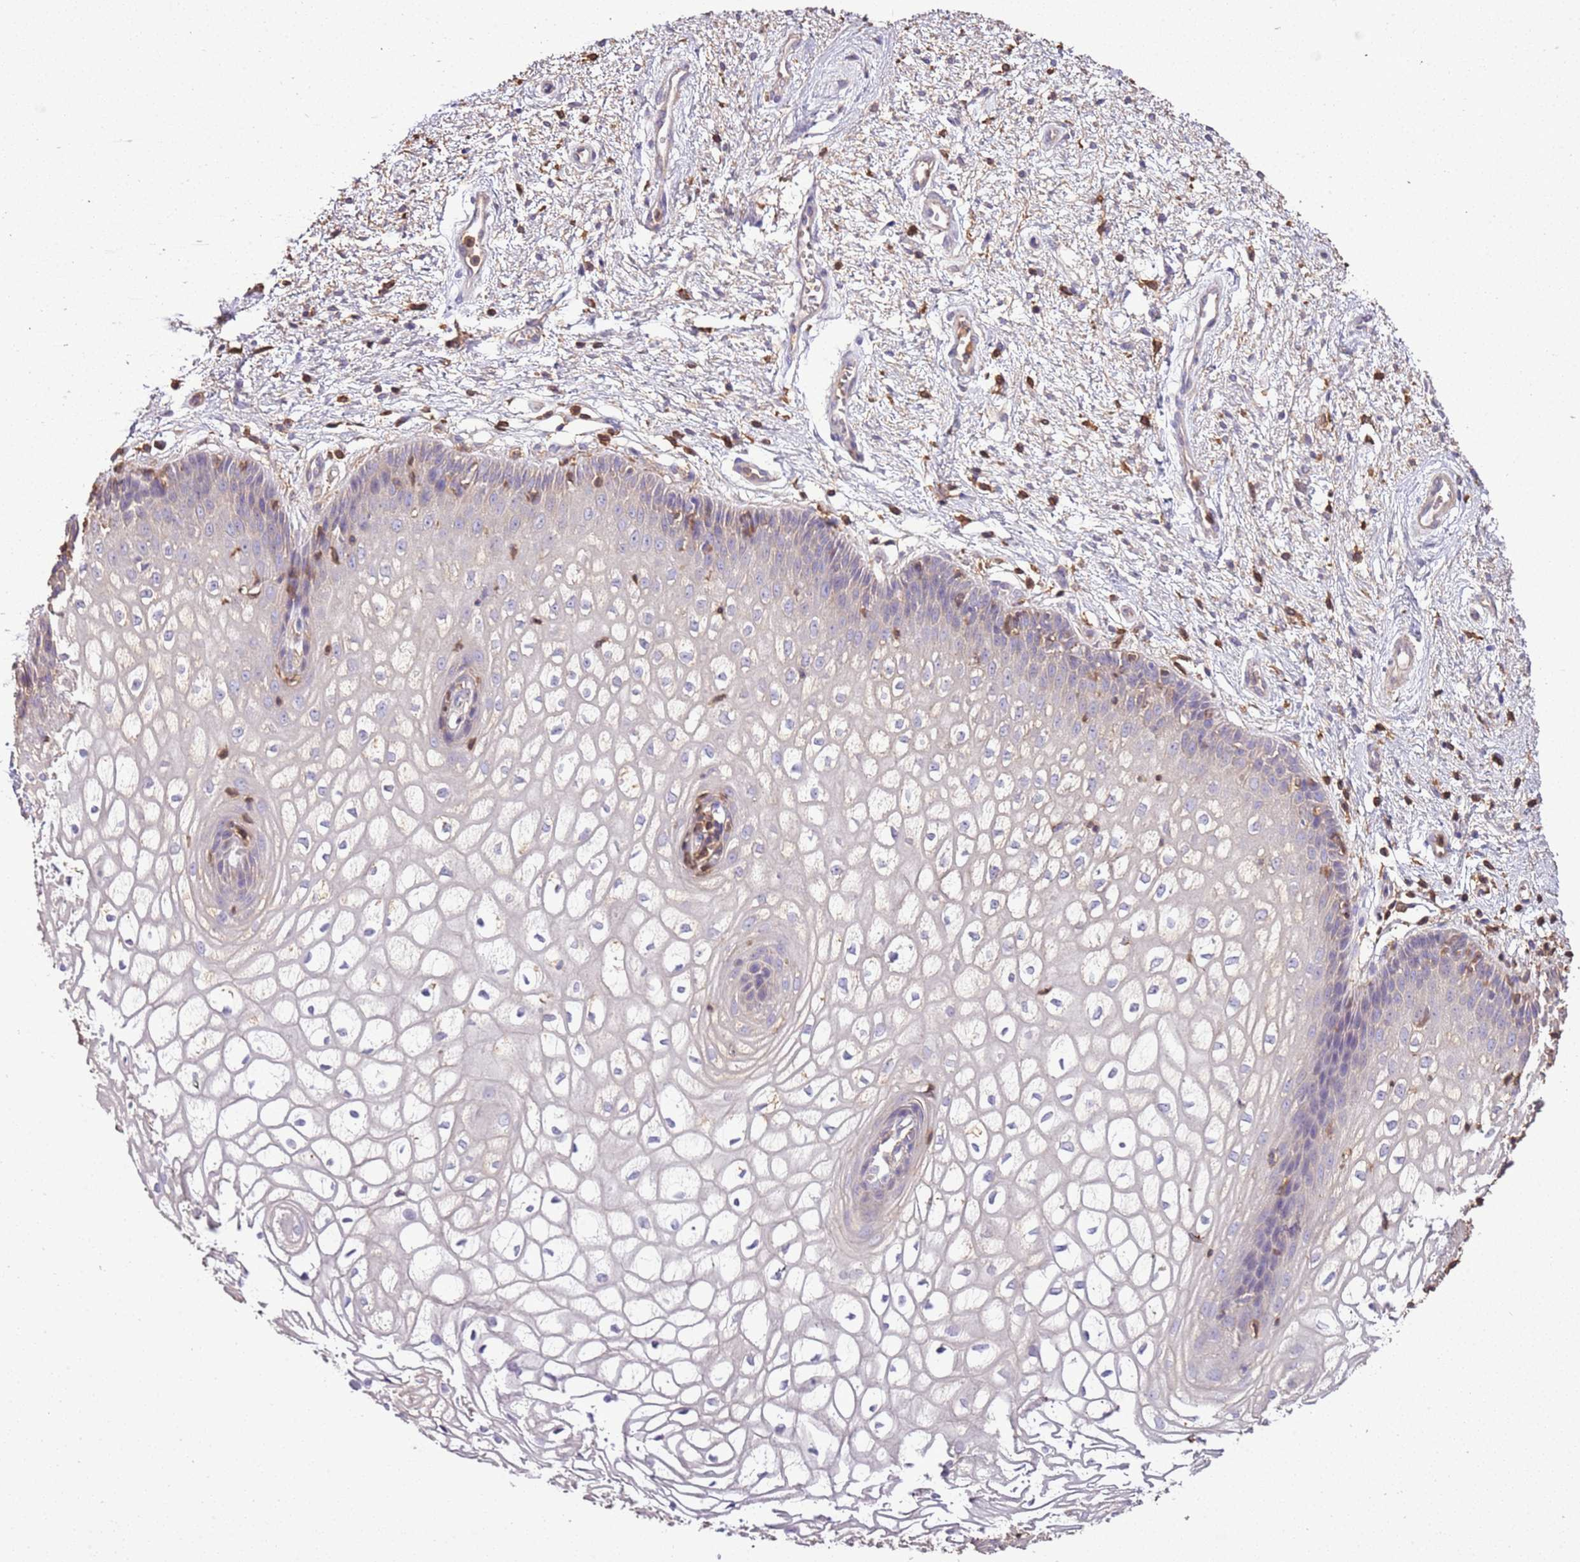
{"staining": {"intensity": "negative", "quantity": "none", "location": "none"}, "tissue": "vagina", "cell_type": "Squamous epithelial cells", "image_type": "normal", "snomed": [{"axis": "morphology", "description": "Normal tissue, NOS"}, {"axis": "topography", "description": "Vagina"}], "caption": "IHC micrograph of normal vagina stained for a protein (brown), which reveals no expression in squamous epithelial cells. (Brightfield microscopy of DAB IHC at high magnification).", "gene": "ARL10", "patient": {"sex": "female", "age": 34}}